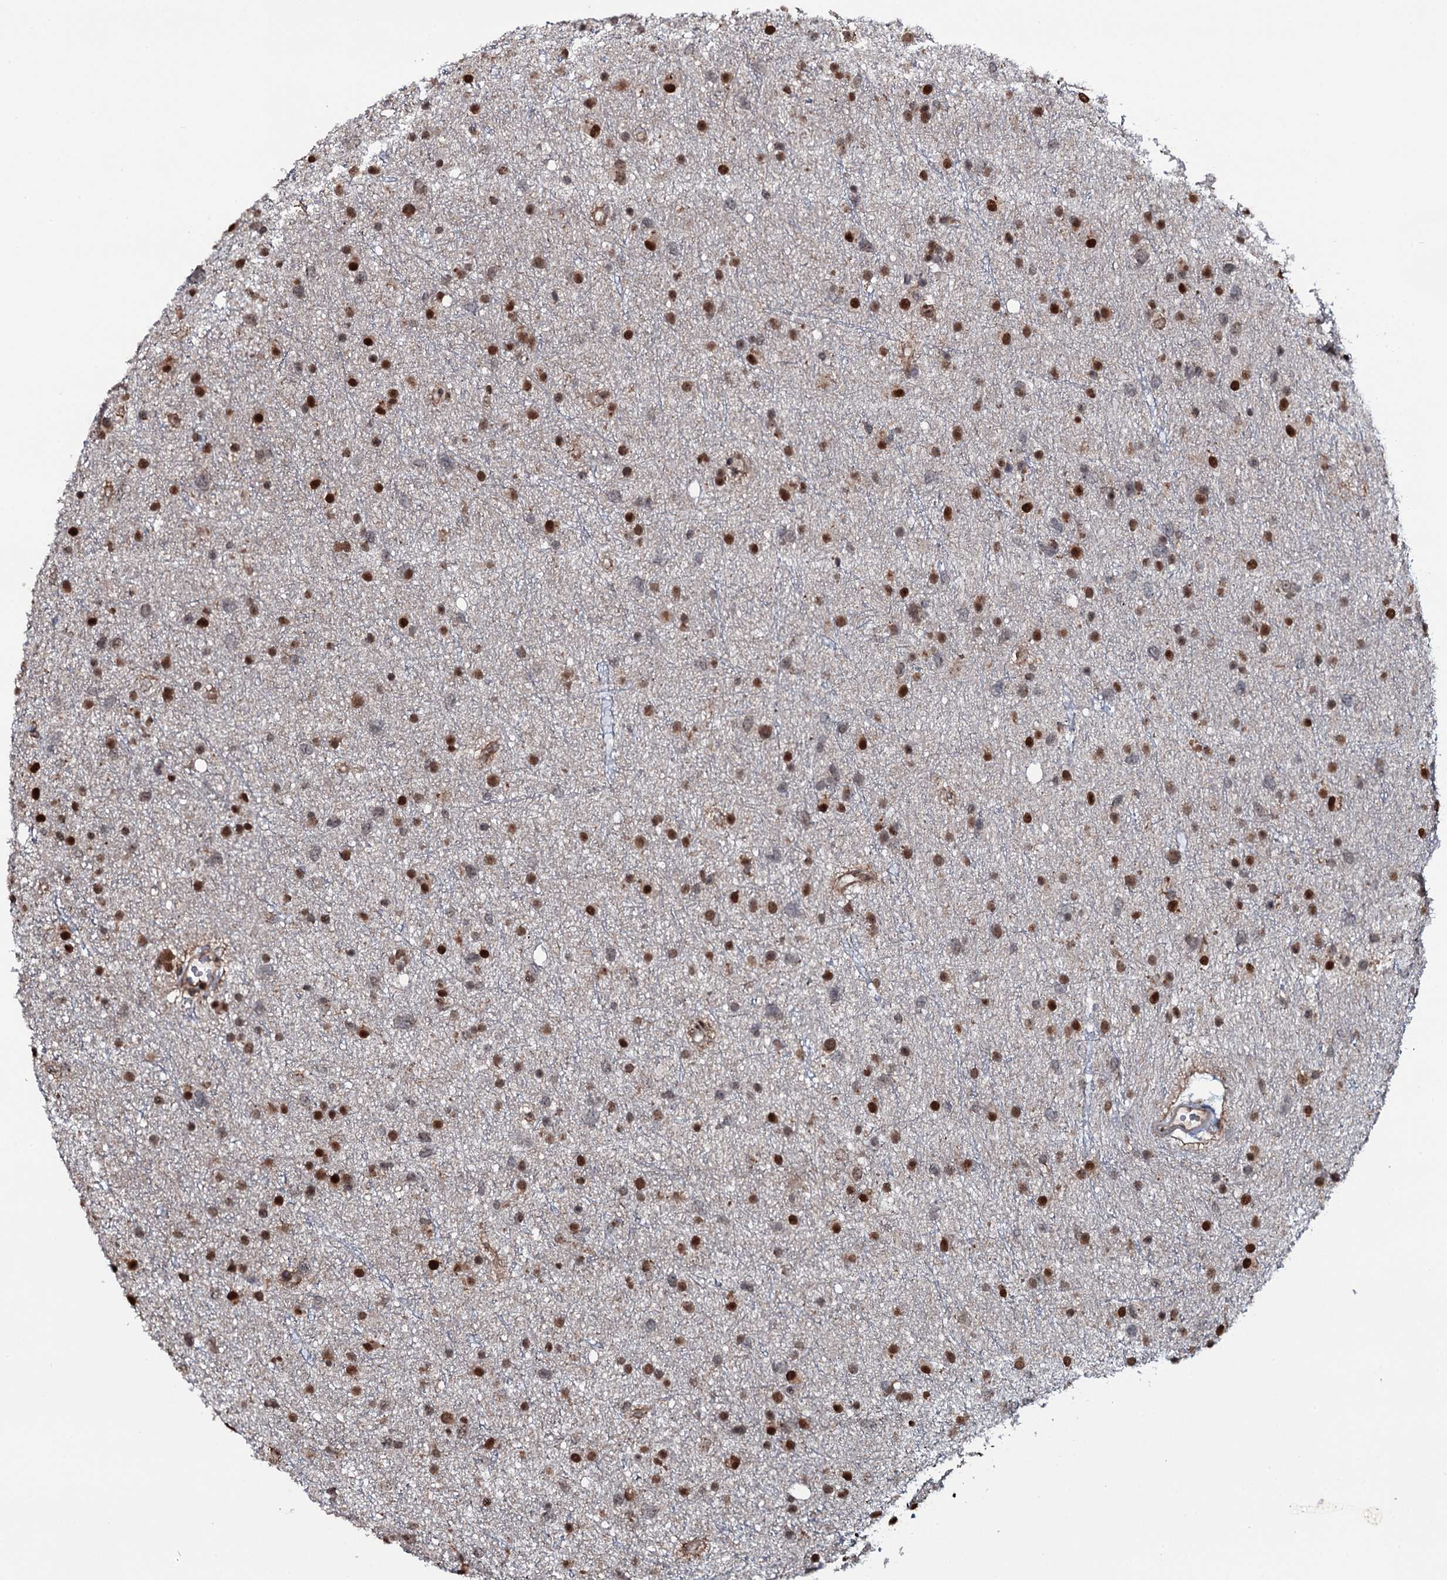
{"staining": {"intensity": "strong", "quantity": ">75%", "location": "nuclear"}, "tissue": "glioma", "cell_type": "Tumor cells", "image_type": "cancer", "snomed": [{"axis": "morphology", "description": "Glioma, malignant, Low grade"}, {"axis": "topography", "description": "Cerebral cortex"}], "caption": "Immunohistochemical staining of human glioma reveals strong nuclear protein staining in about >75% of tumor cells.", "gene": "HDDC3", "patient": {"sex": "female", "age": 39}}